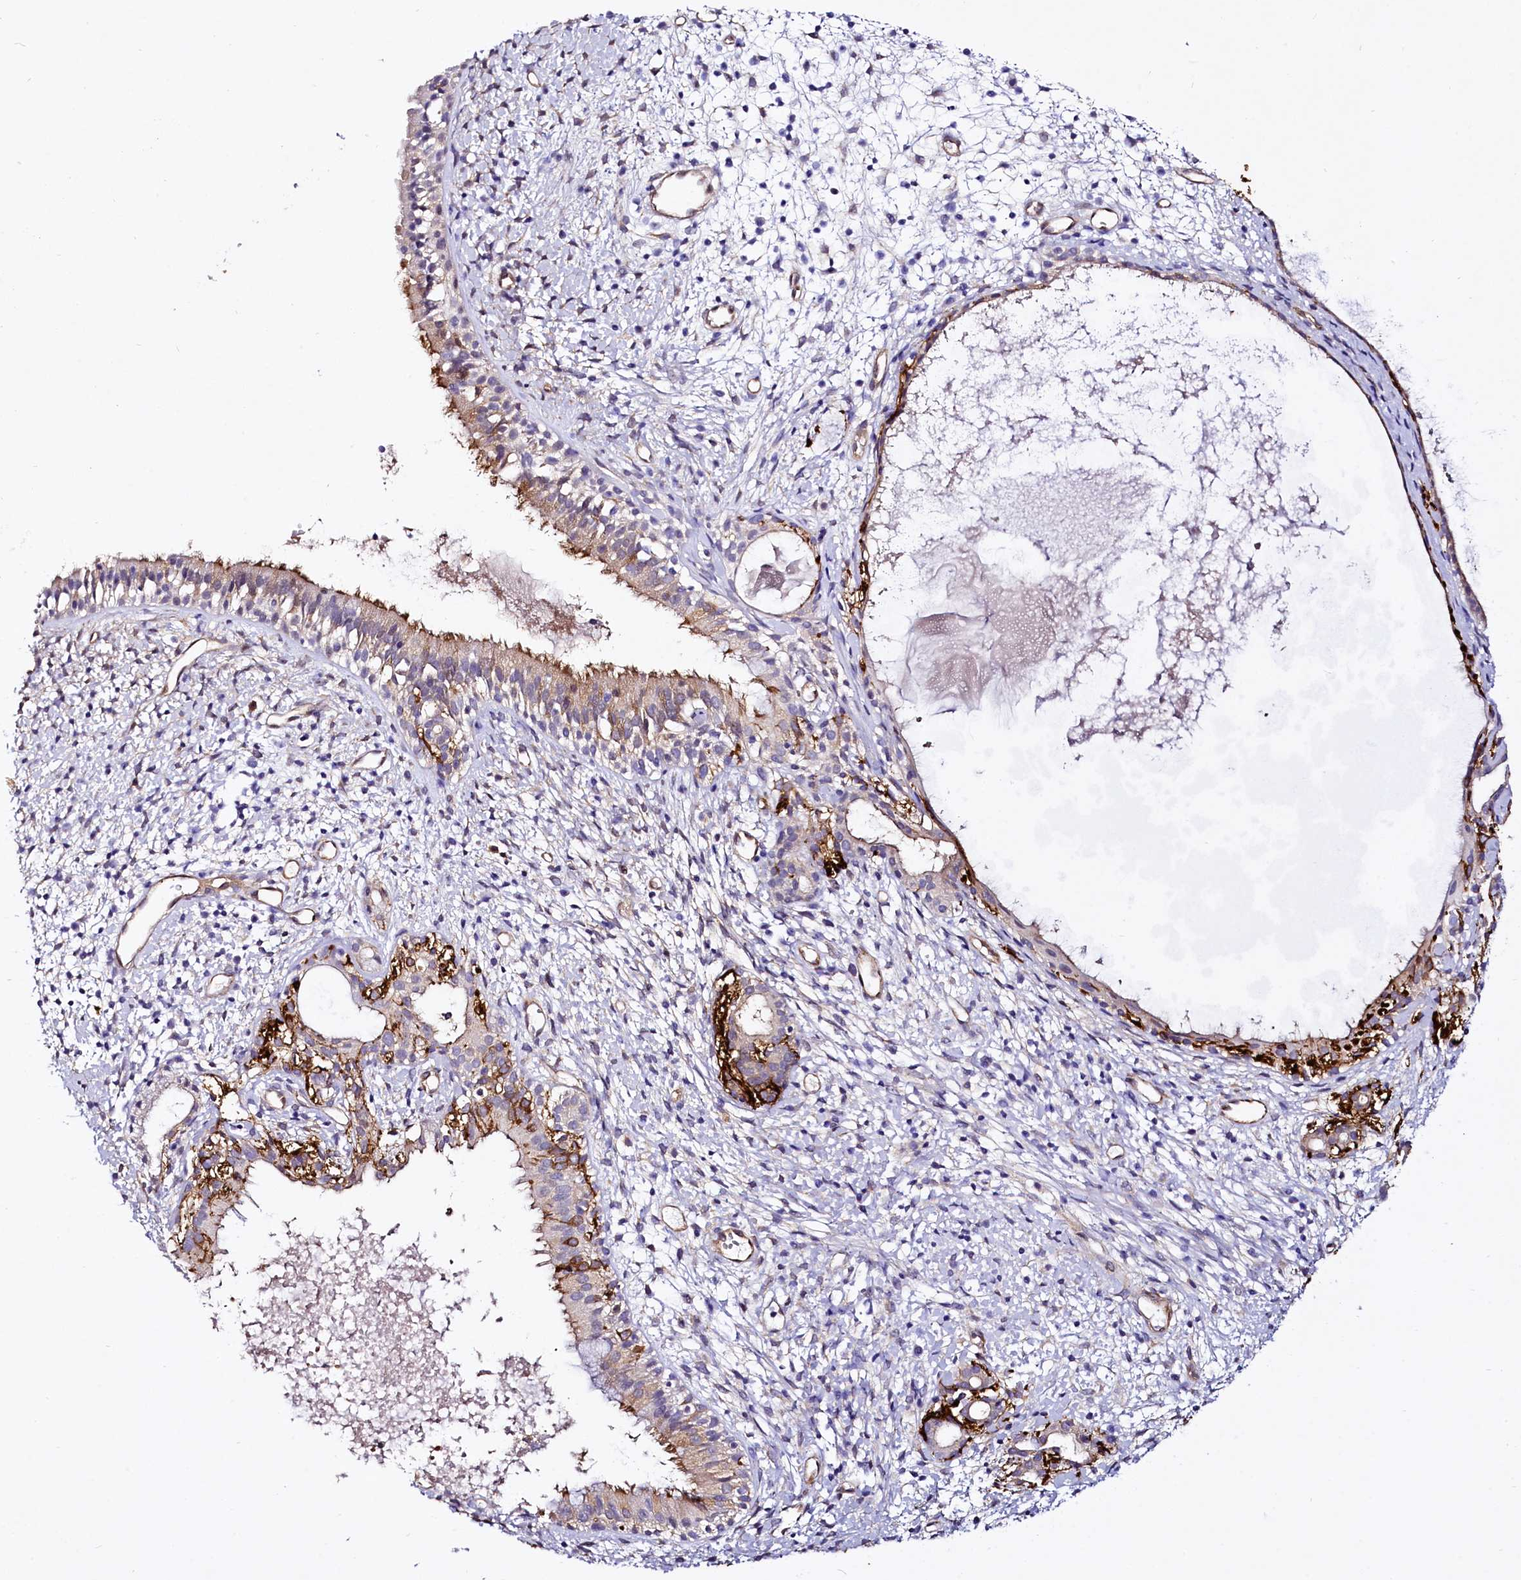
{"staining": {"intensity": "moderate", "quantity": "25%-75%", "location": "cytoplasmic/membranous"}, "tissue": "nasopharynx", "cell_type": "Respiratory epithelial cells", "image_type": "normal", "snomed": [{"axis": "morphology", "description": "Normal tissue, NOS"}, {"axis": "topography", "description": "Nasopharynx"}], "caption": "IHC photomicrograph of normal nasopharynx: human nasopharynx stained using IHC demonstrates medium levels of moderate protein expression localized specifically in the cytoplasmic/membranous of respiratory epithelial cells, appearing as a cytoplasmic/membranous brown color.", "gene": "STXBP1", "patient": {"sex": "male", "age": 22}}